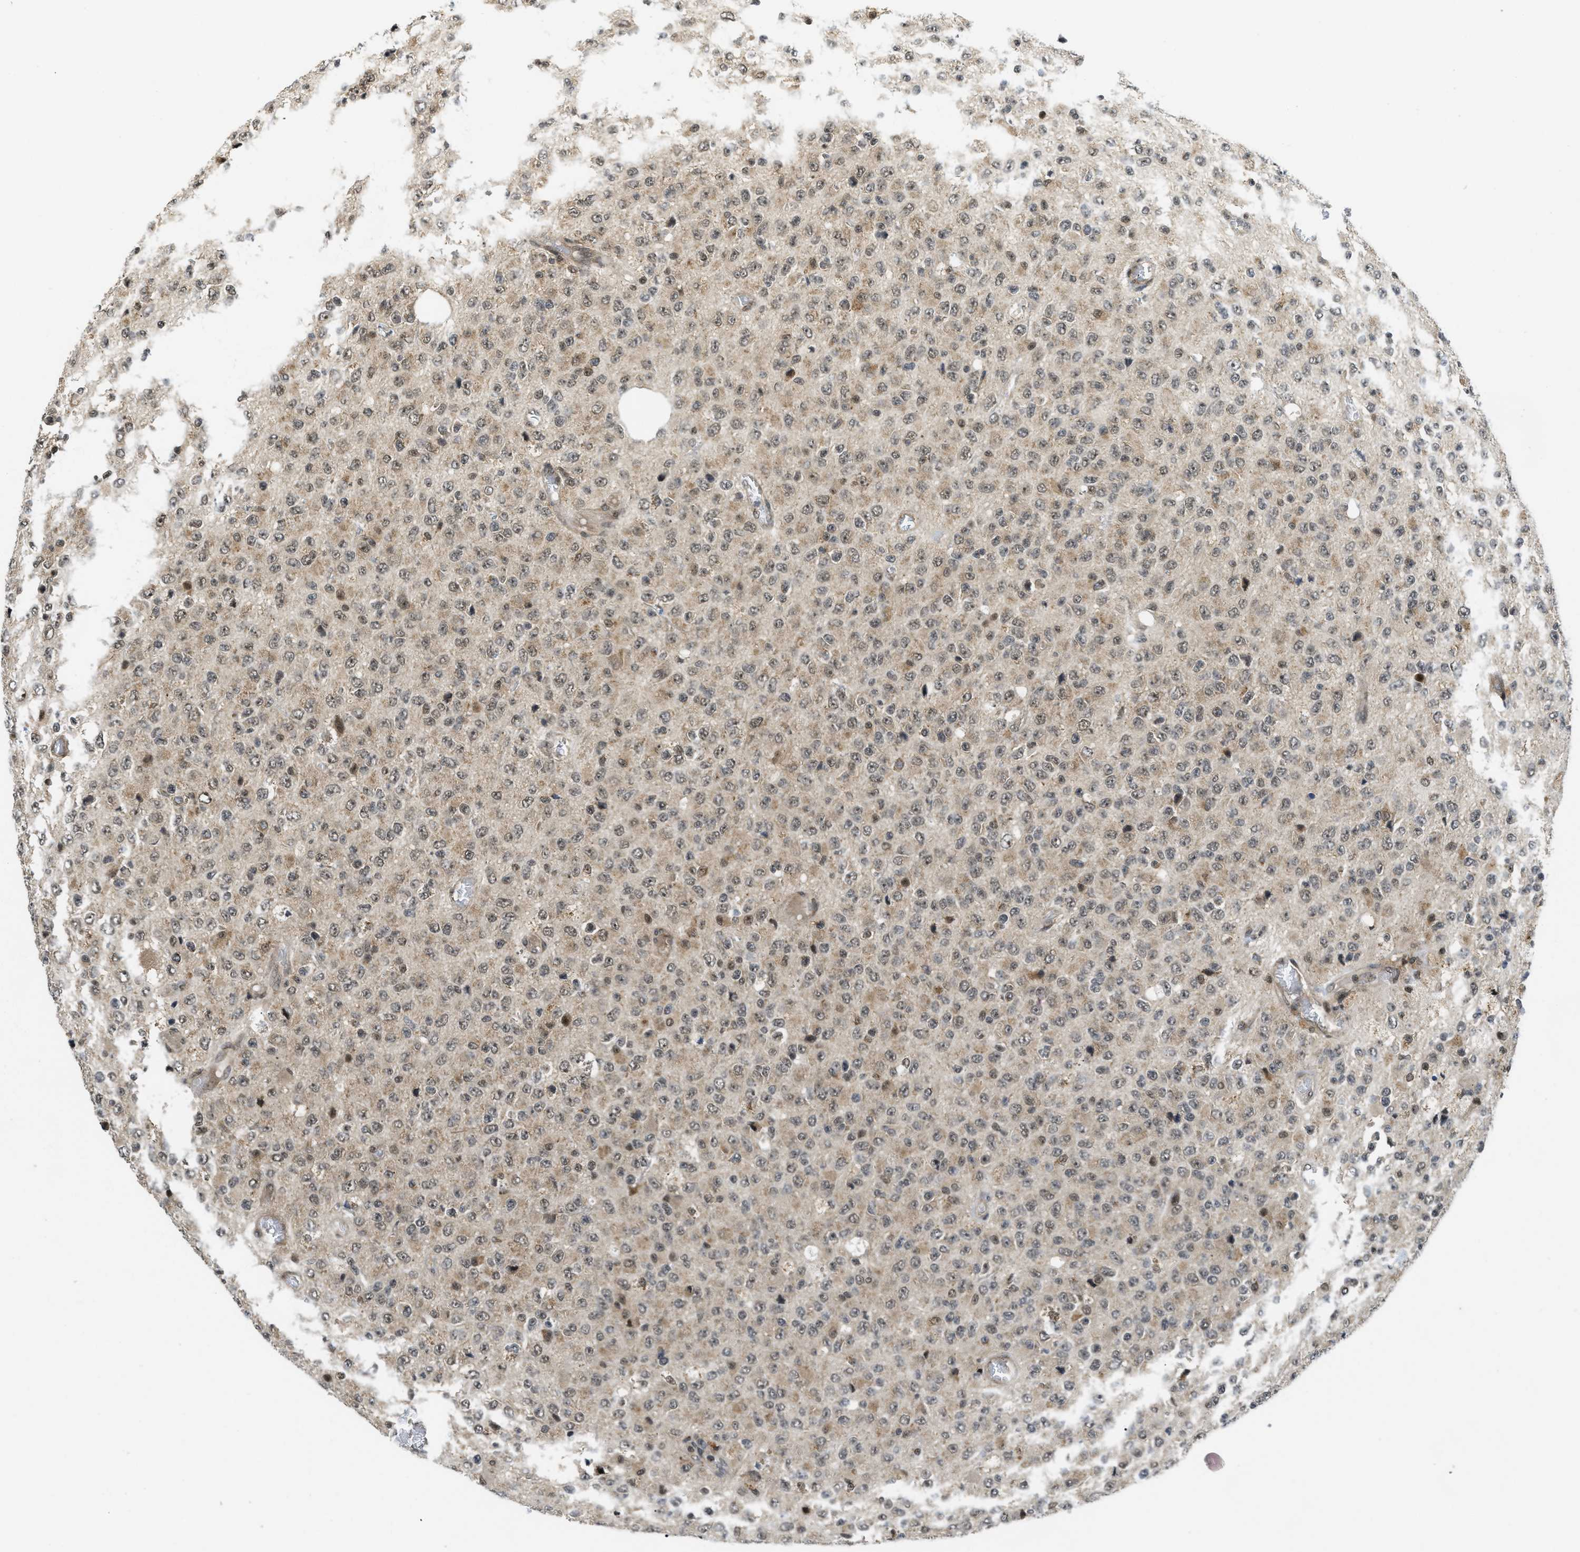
{"staining": {"intensity": "moderate", "quantity": "25%-75%", "location": "cytoplasmic/membranous,nuclear"}, "tissue": "glioma", "cell_type": "Tumor cells", "image_type": "cancer", "snomed": [{"axis": "morphology", "description": "Glioma, malignant, High grade"}, {"axis": "topography", "description": "pancreas cauda"}], "caption": "This is an image of immunohistochemistry staining of malignant glioma (high-grade), which shows moderate expression in the cytoplasmic/membranous and nuclear of tumor cells.", "gene": "TACC1", "patient": {"sex": "male", "age": 60}}